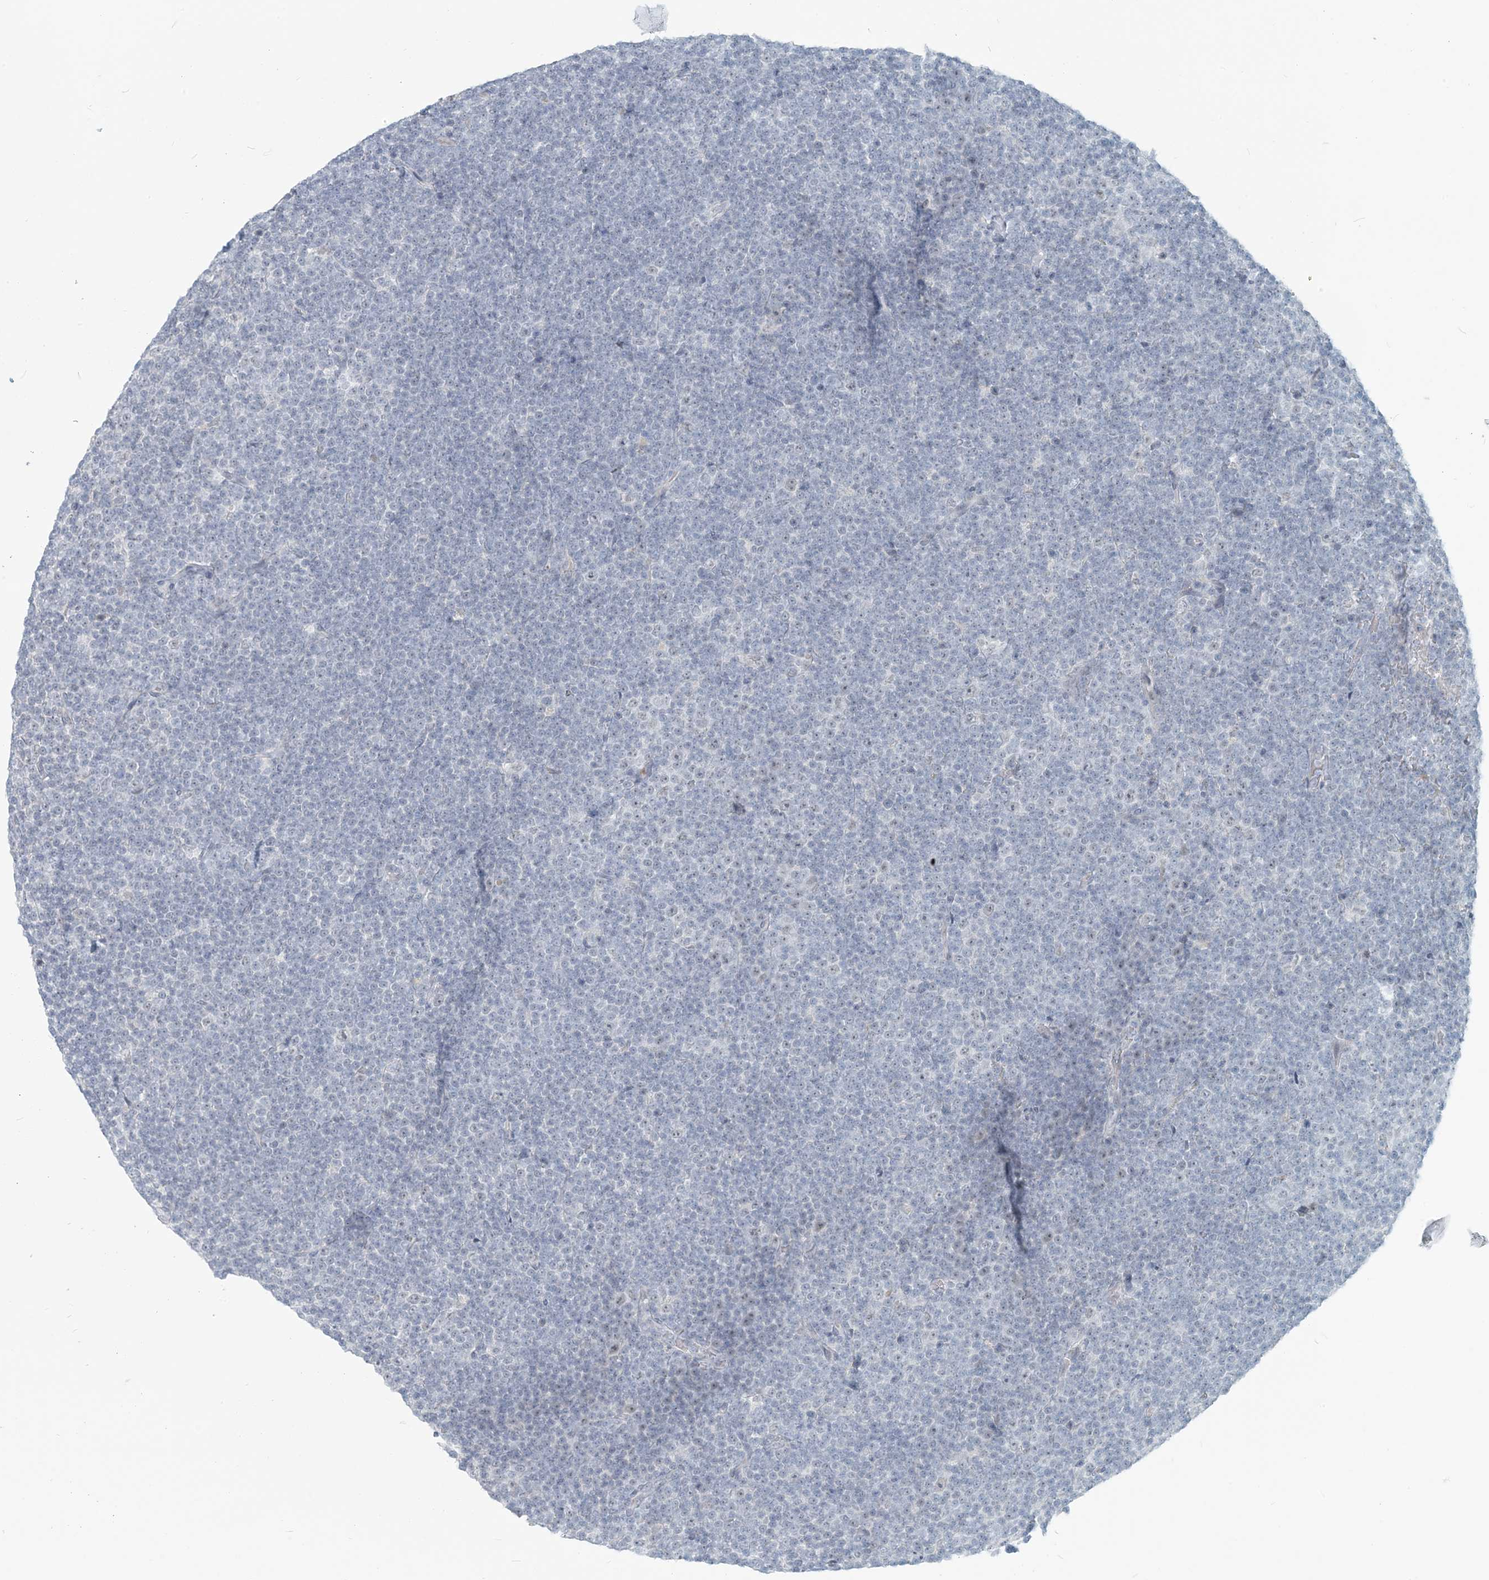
{"staining": {"intensity": "negative", "quantity": "none", "location": "none"}, "tissue": "lymphoma", "cell_type": "Tumor cells", "image_type": "cancer", "snomed": [{"axis": "morphology", "description": "Malignant lymphoma, non-Hodgkin's type, Low grade"}, {"axis": "topography", "description": "Lymph node"}], "caption": "An immunohistochemistry (IHC) photomicrograph of lymphoma is shown. There is no staining in tumor cells of lymphoma.", "gene": "SCML1", "patient": {"sex": "female", "age": 67}}